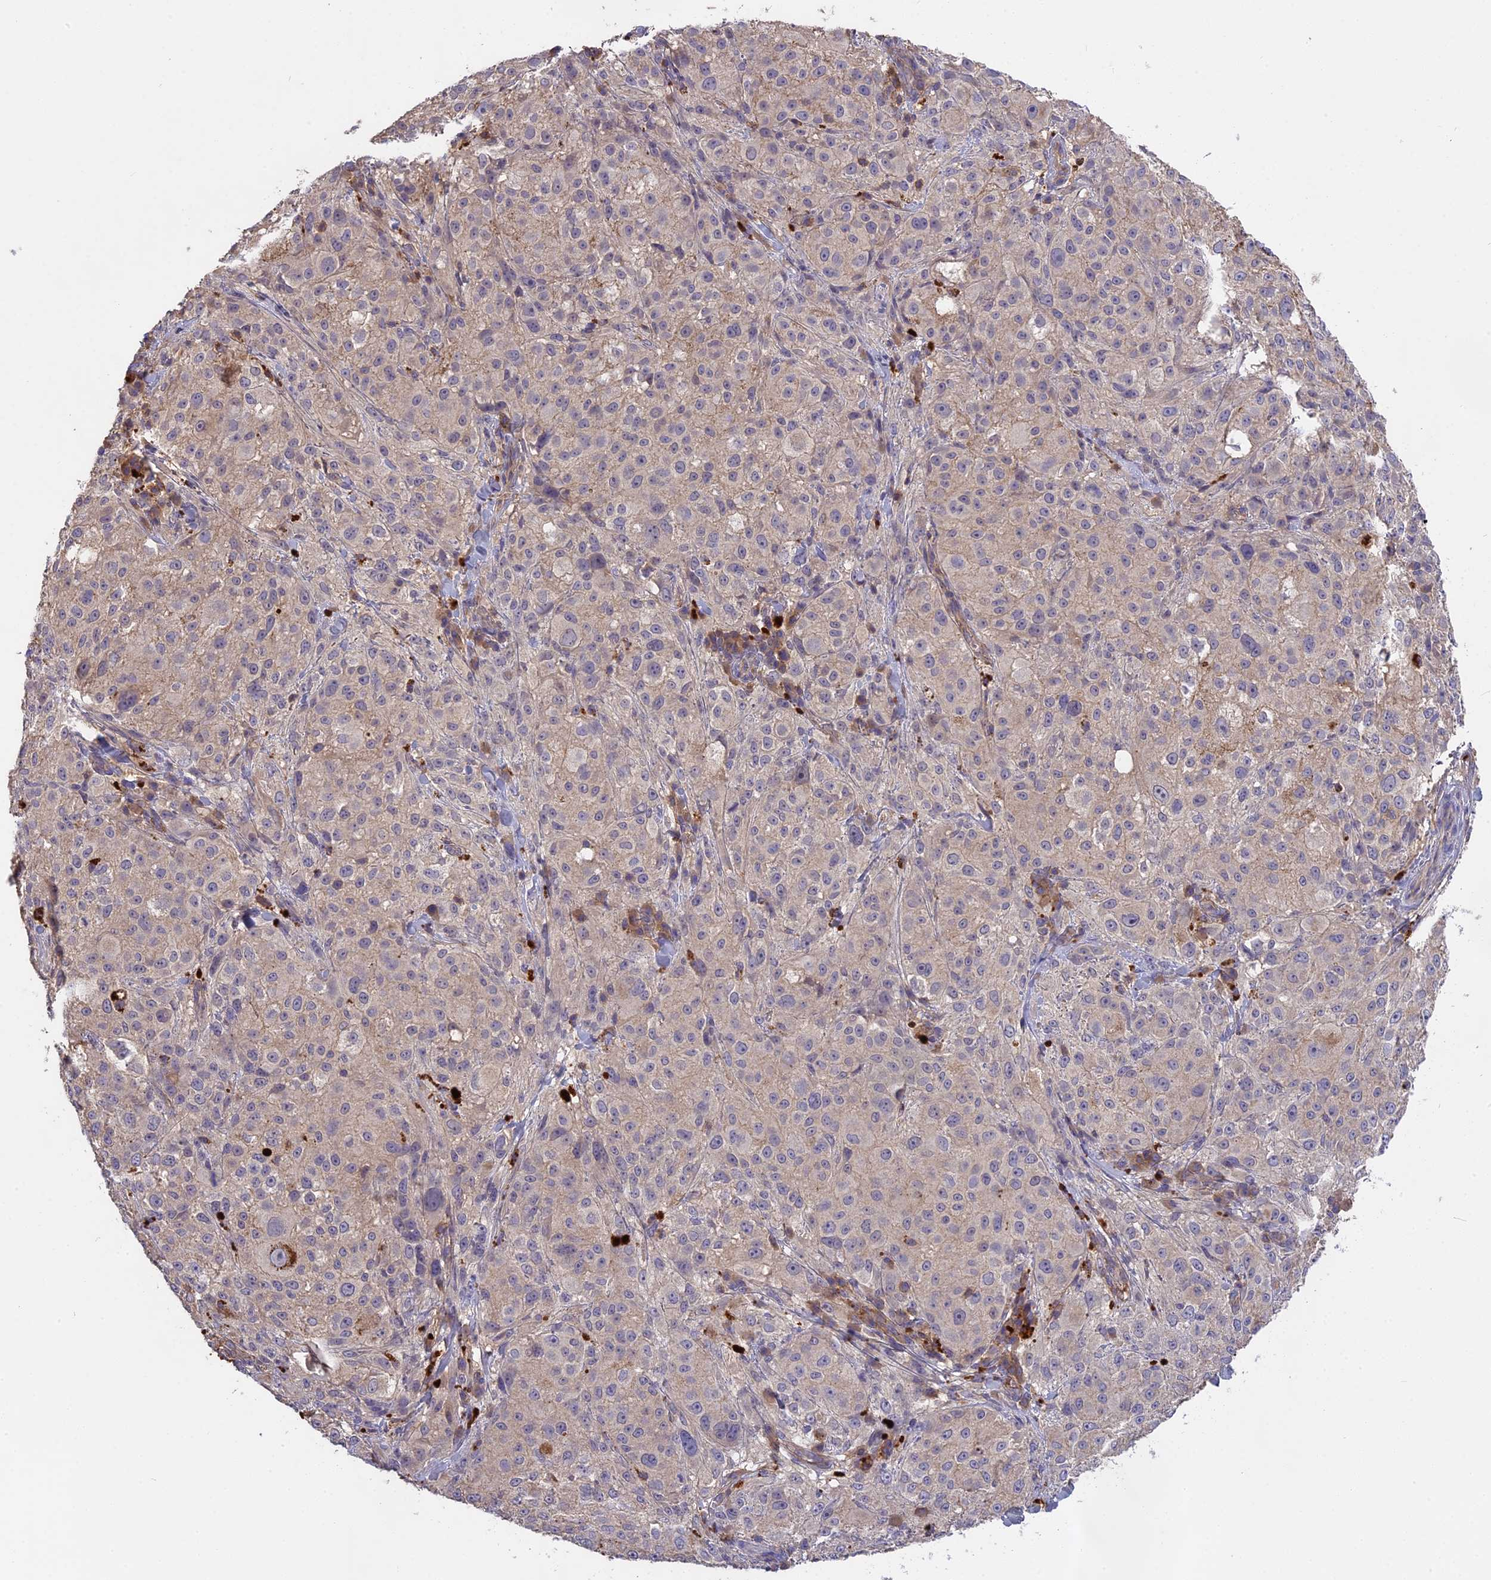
{"staining": {"intensity": "negative", "quantity": "none", "location": "none"}, "tissue": "melanoma", "cell_type": "Tumor cells", "image_type": "cancer", "snomed": [{"axis": "morphology", "description": "Necrosis, NOS"}, {"axis": "morphology", "description": "Malignant melanoma, NOS"}, {"axis": "topography", "description": "Skin"}], "caption": "Malignant melanoma stained for a protein using immunohistochemistry displays no expression tumor cells.", "gene": "CFAP119", "patient": {"sex": "female", "age": 87}}